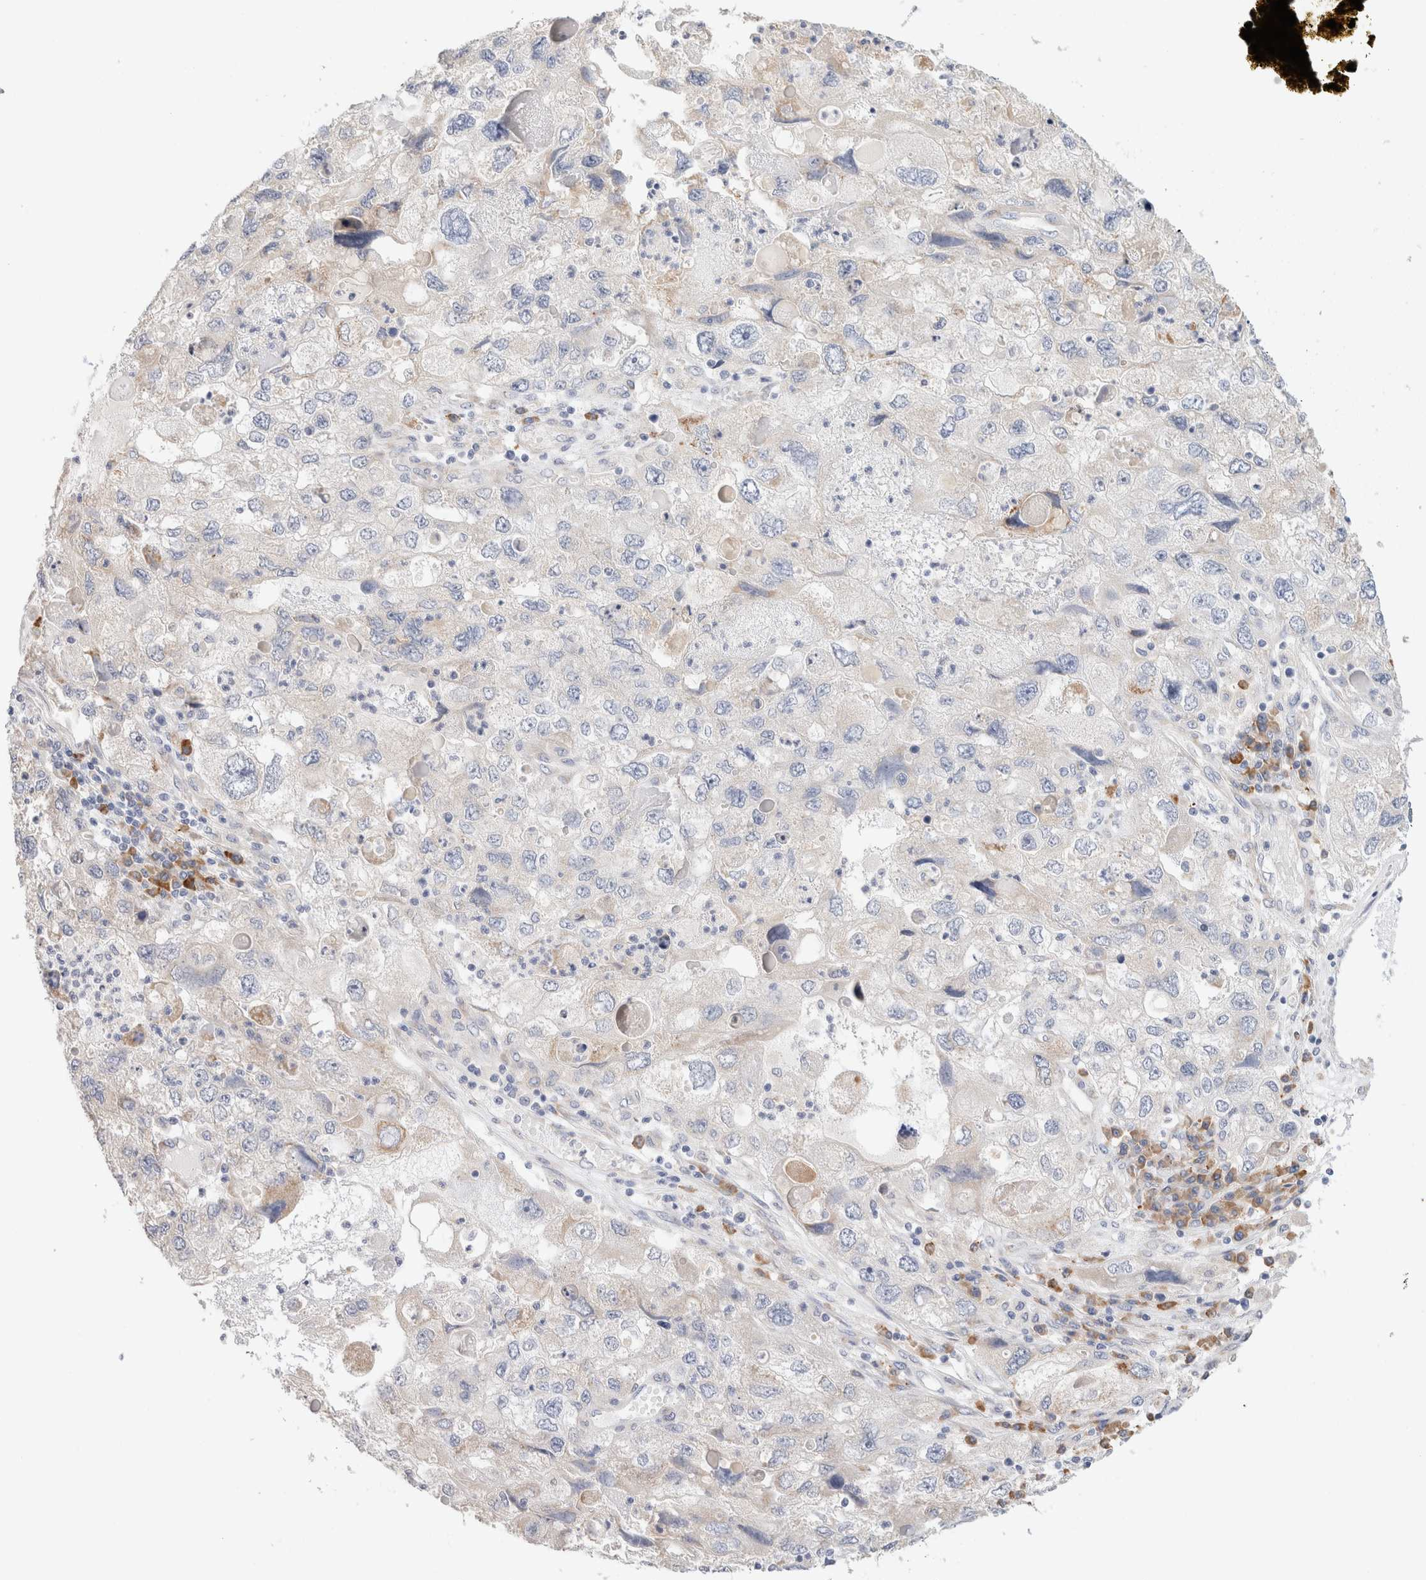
{"staining": {"intensity": "weak", "quantity": "<25%", "location": "cytoplasmic/membranous"}, "tissue": "endometrial cancer", "cell_type": "Tumor cells", "image_type": "cancer", "snomed": [{"axis": "morphology", "description": "Adenocarcinoma, NOS"}, {"axis": "topography", "description": "Endometrium"}], "caption": "Human endometrial cancer stained for a protein using immunohistochemistry (IHC) exhibits no positivity in tumor cells.", "gene": "GADD45G", "patient": {"sex": "female", "age": 49}}